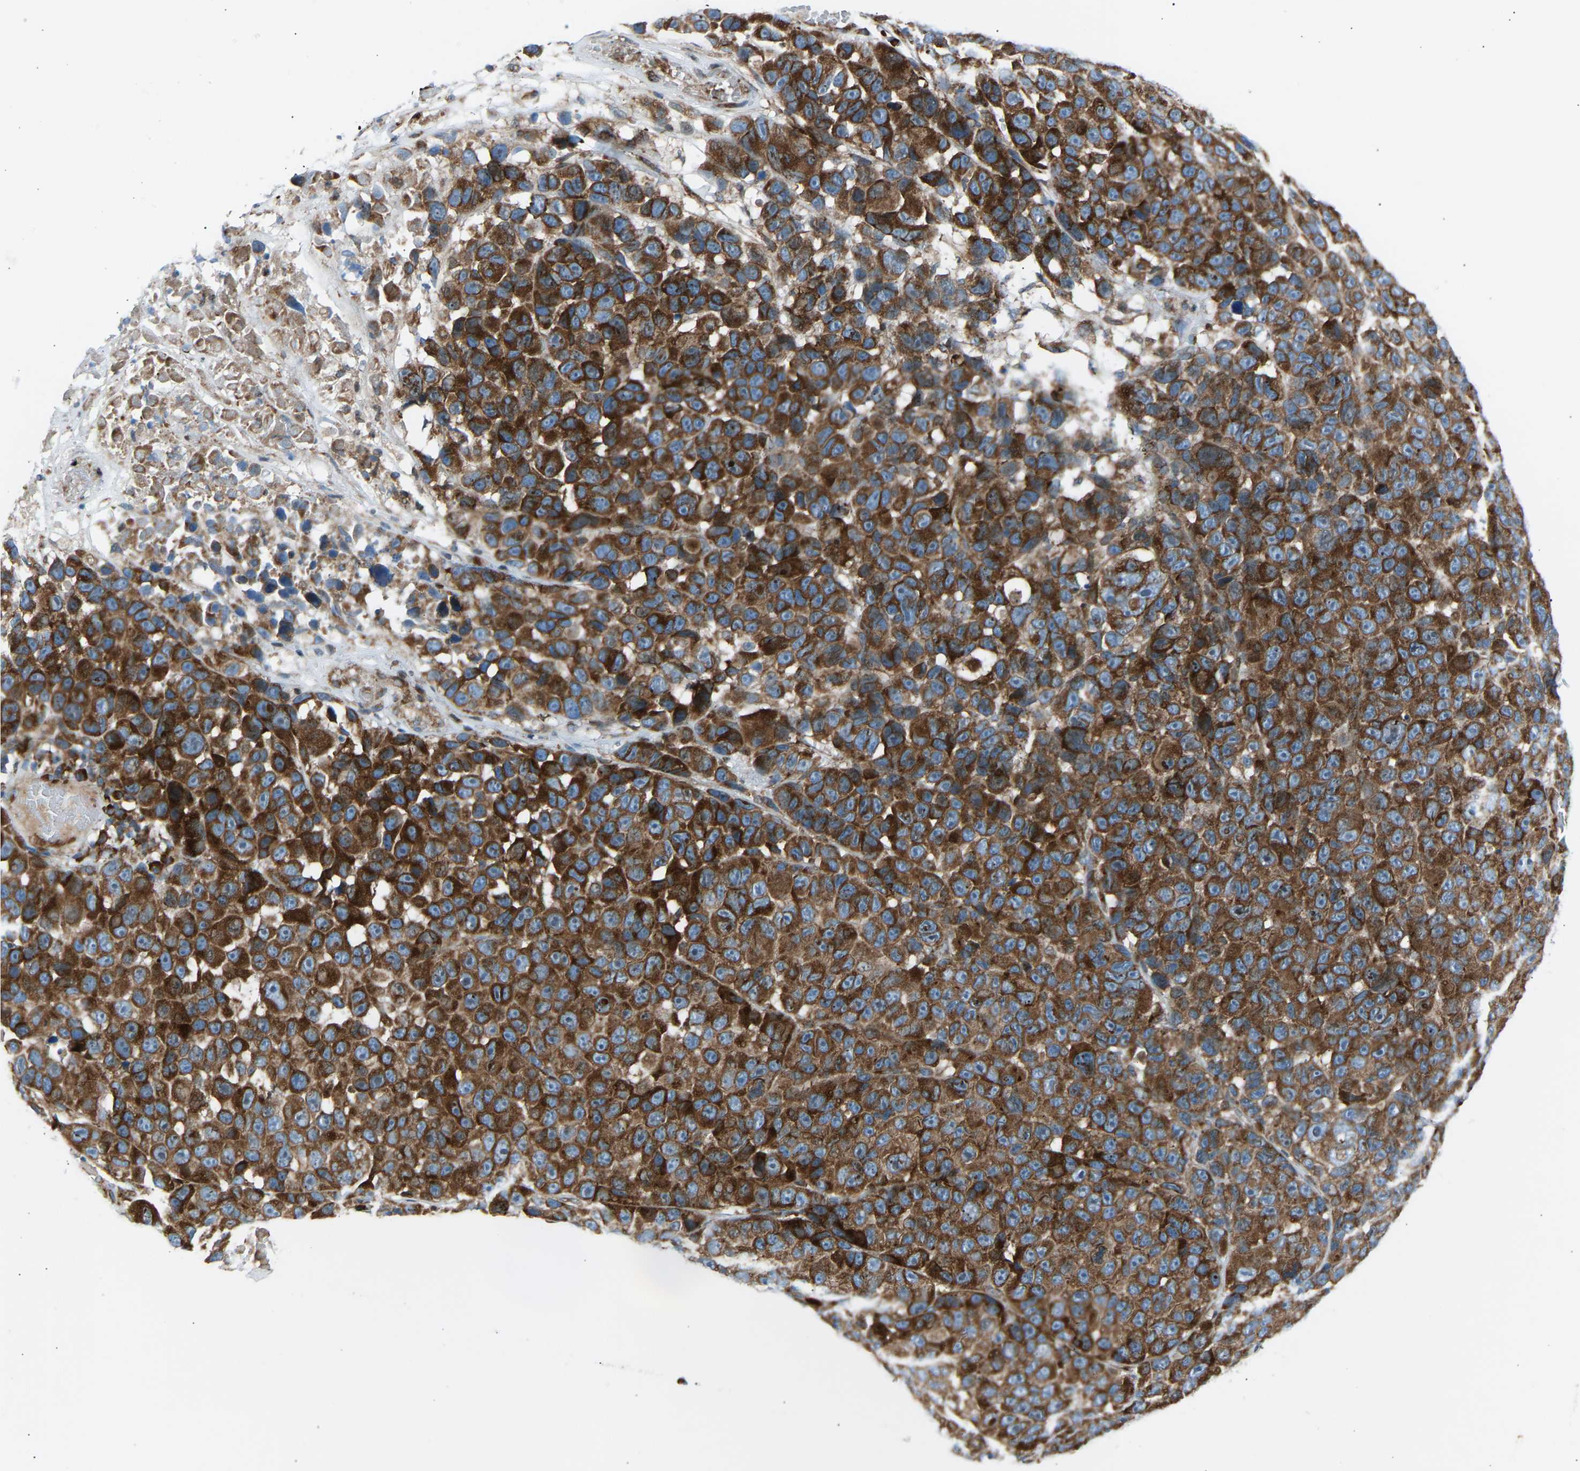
{"staining": {"intensity": "strong", "quantity": ">75%", "location": "cytoplasmic/membranous"}, "tissue": "melanoma", "cell_type": "Tumor cells", "image_type": "cancer", "snomed": [{"axis": "morphology", "description": "Malignant melanoma, NOS"}, {"axis": "topography", "description": "Skin"}], "caption": "Strong cytoplasmic/membranous protein expression is seen in about >75% of tumor cells in malignant melanoma.", "gene": "VPS41", "patient": {"sex": "male", "age": 53}}